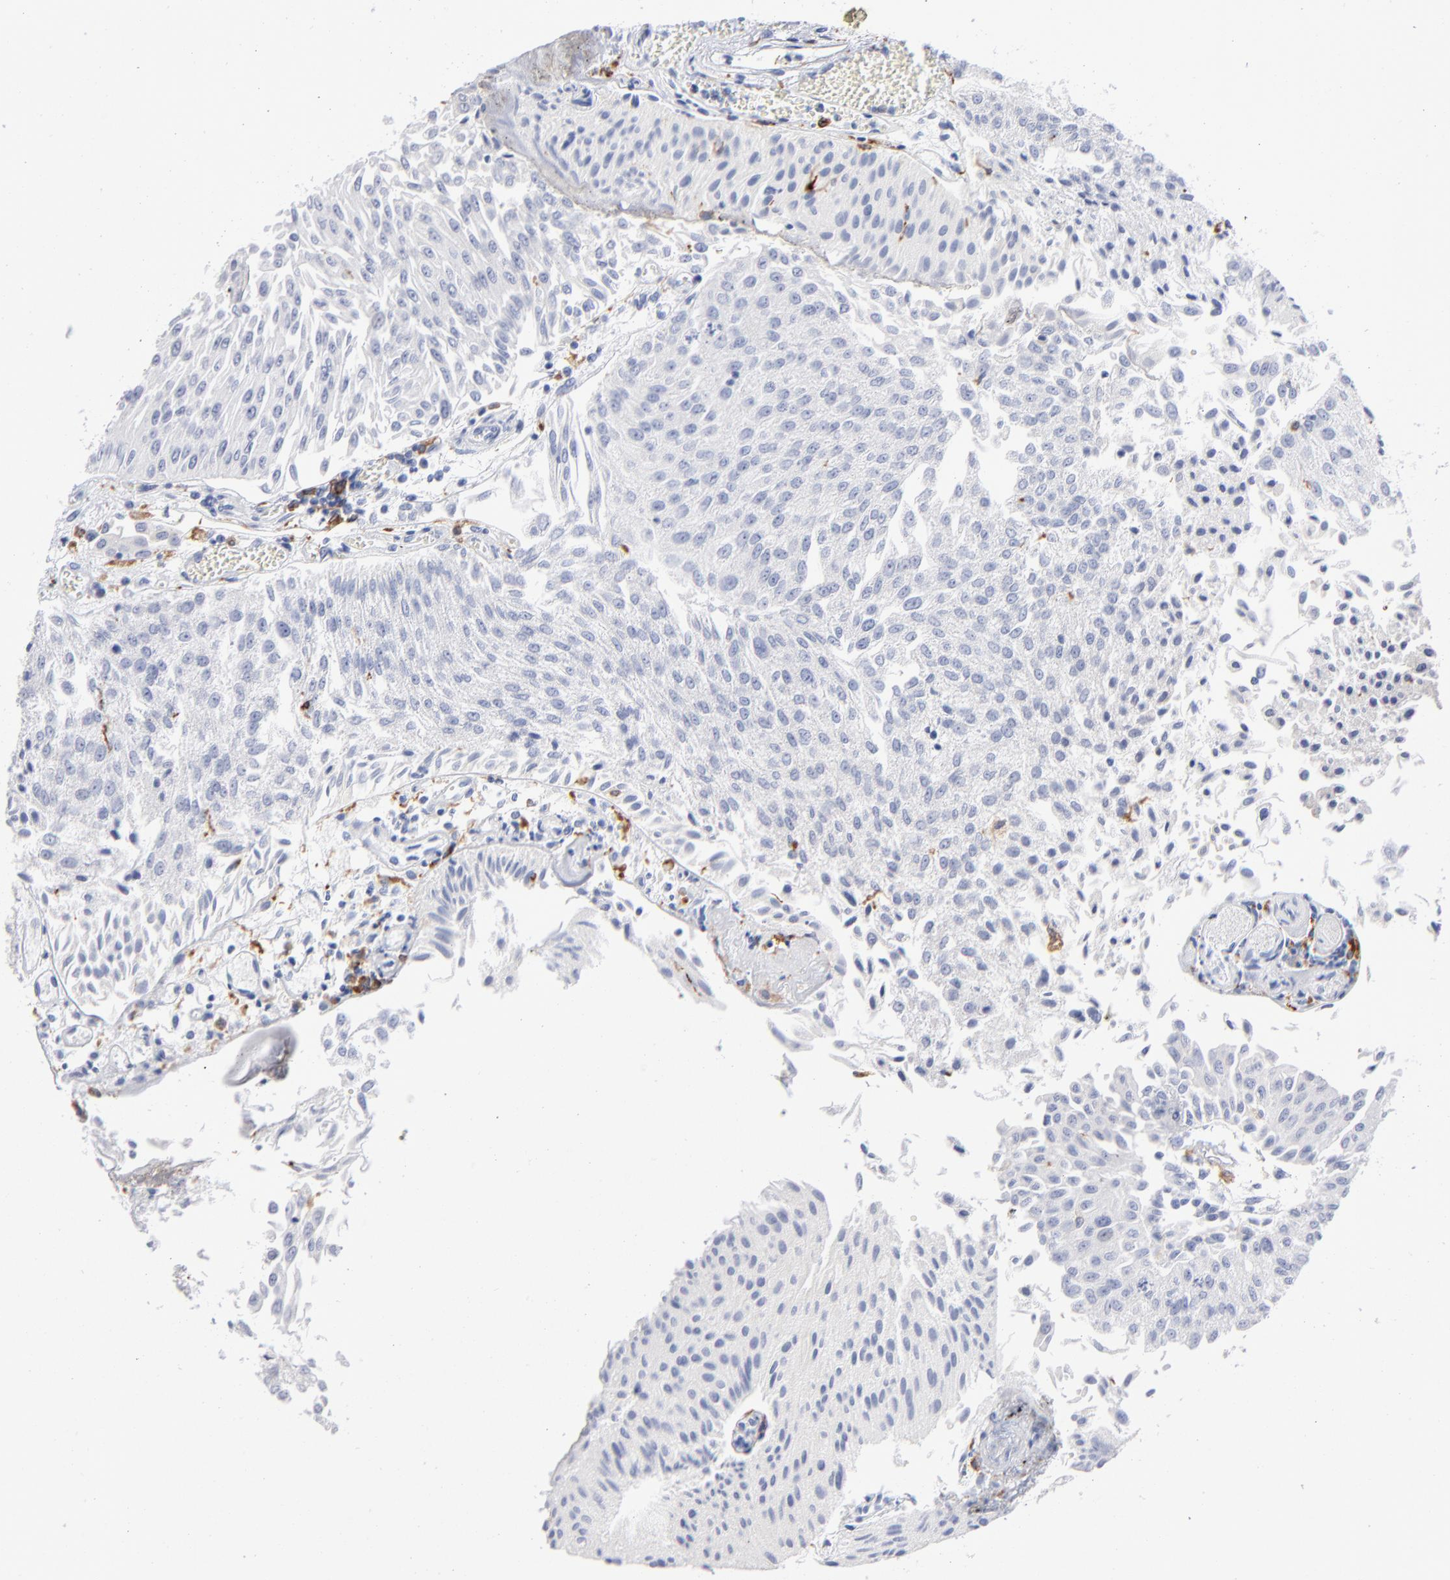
{"staining": {"intensity": "negative", "quantity": "none", "location": "none"}, "tissue": "urothelial cancer", "cell_type": "Tumor cells", "image_type": "cancer", "snomed": [{"axis": "morphology", "description": "Urothelial carcinoma, Low grade"}, {"axis": "topography", "description": "Urinary bladder"}], "caption": "Tumor cells are negative for protein expression in human urothelial carcinoma (low-grade).", "gene": "CD180", "patient": {"sex": "male", "age": 86}}